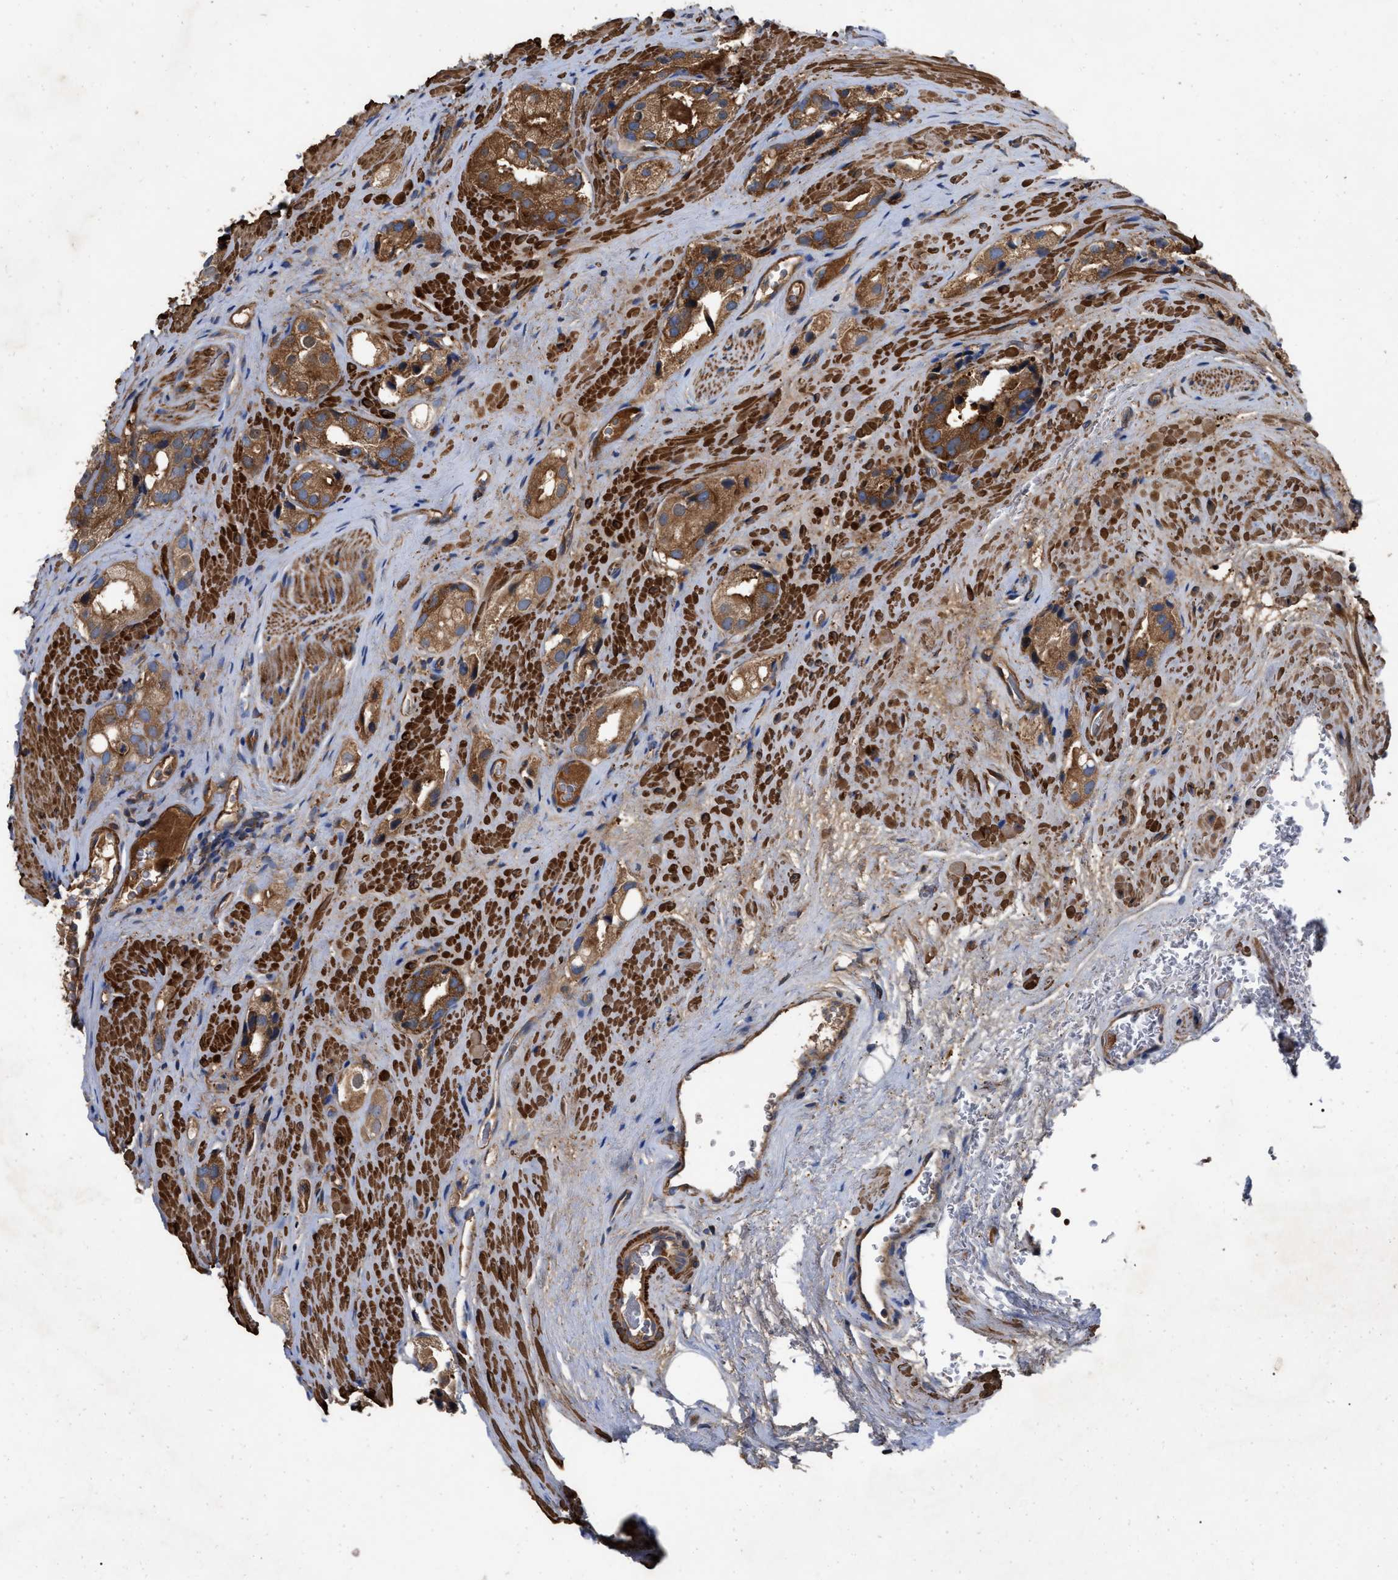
{"staining": {"intensity": "strong", "quantity": ">75%", "location": "cytoplasmic/membranous"}, "tissue": "prostate cancer", "cell_type": "Tumor cells", "image_type": "cancer", "snomed": [{"axis": "morphology", "description": "Adenocarcinoma, High grade"}, {"axis": "topography", "description": "Prostate"}], "caption": "Tumor cells exhibit high levels of strong cytoplasmic/membranous expression in approximately >75% of cells in human prostate cancer (adenocarcinoma (high-grade)). (IHC, brightfield microscopy, high magnification).", "gene": "RABEP1", "patient": {"sex": "male", "age": 63}}